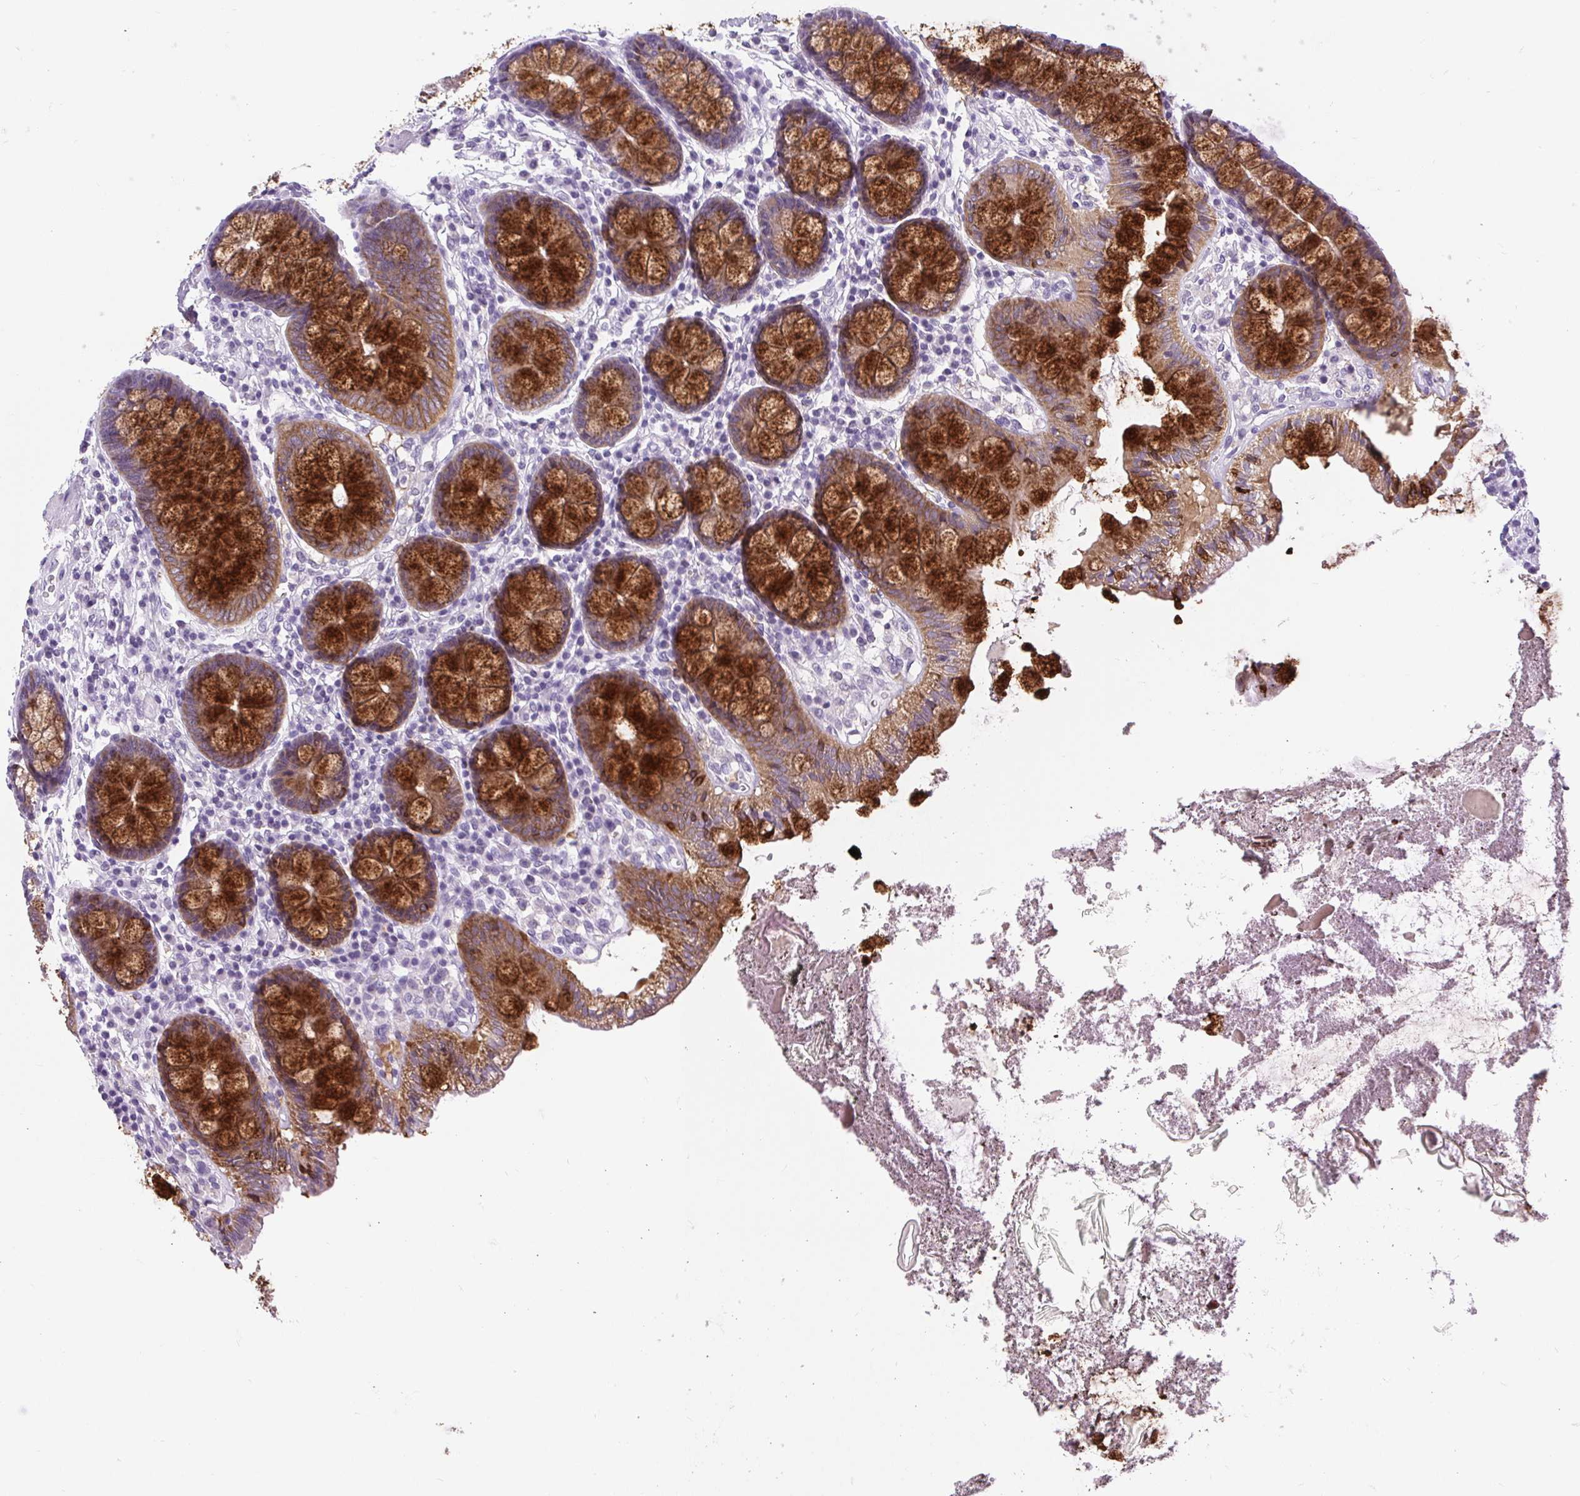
{"staining": {"intensity": "negative", "quantity": "none", "location": "none"}, "tissue": "colon", "cell_type": "Endothelial cells", "image_type": "normal", "snomed": [{"axis": "morphology", "description": "Normal tissue, NOS"}, {"axis": "topography", "description": "Colon"}], "caption": "Immunohistochemical staining of benign colon displays no significant expression in endothelial cells. Nuclei are stained in blue.", "gene": "BCAS1", "patient": {"sex": "male", "age": 84}}